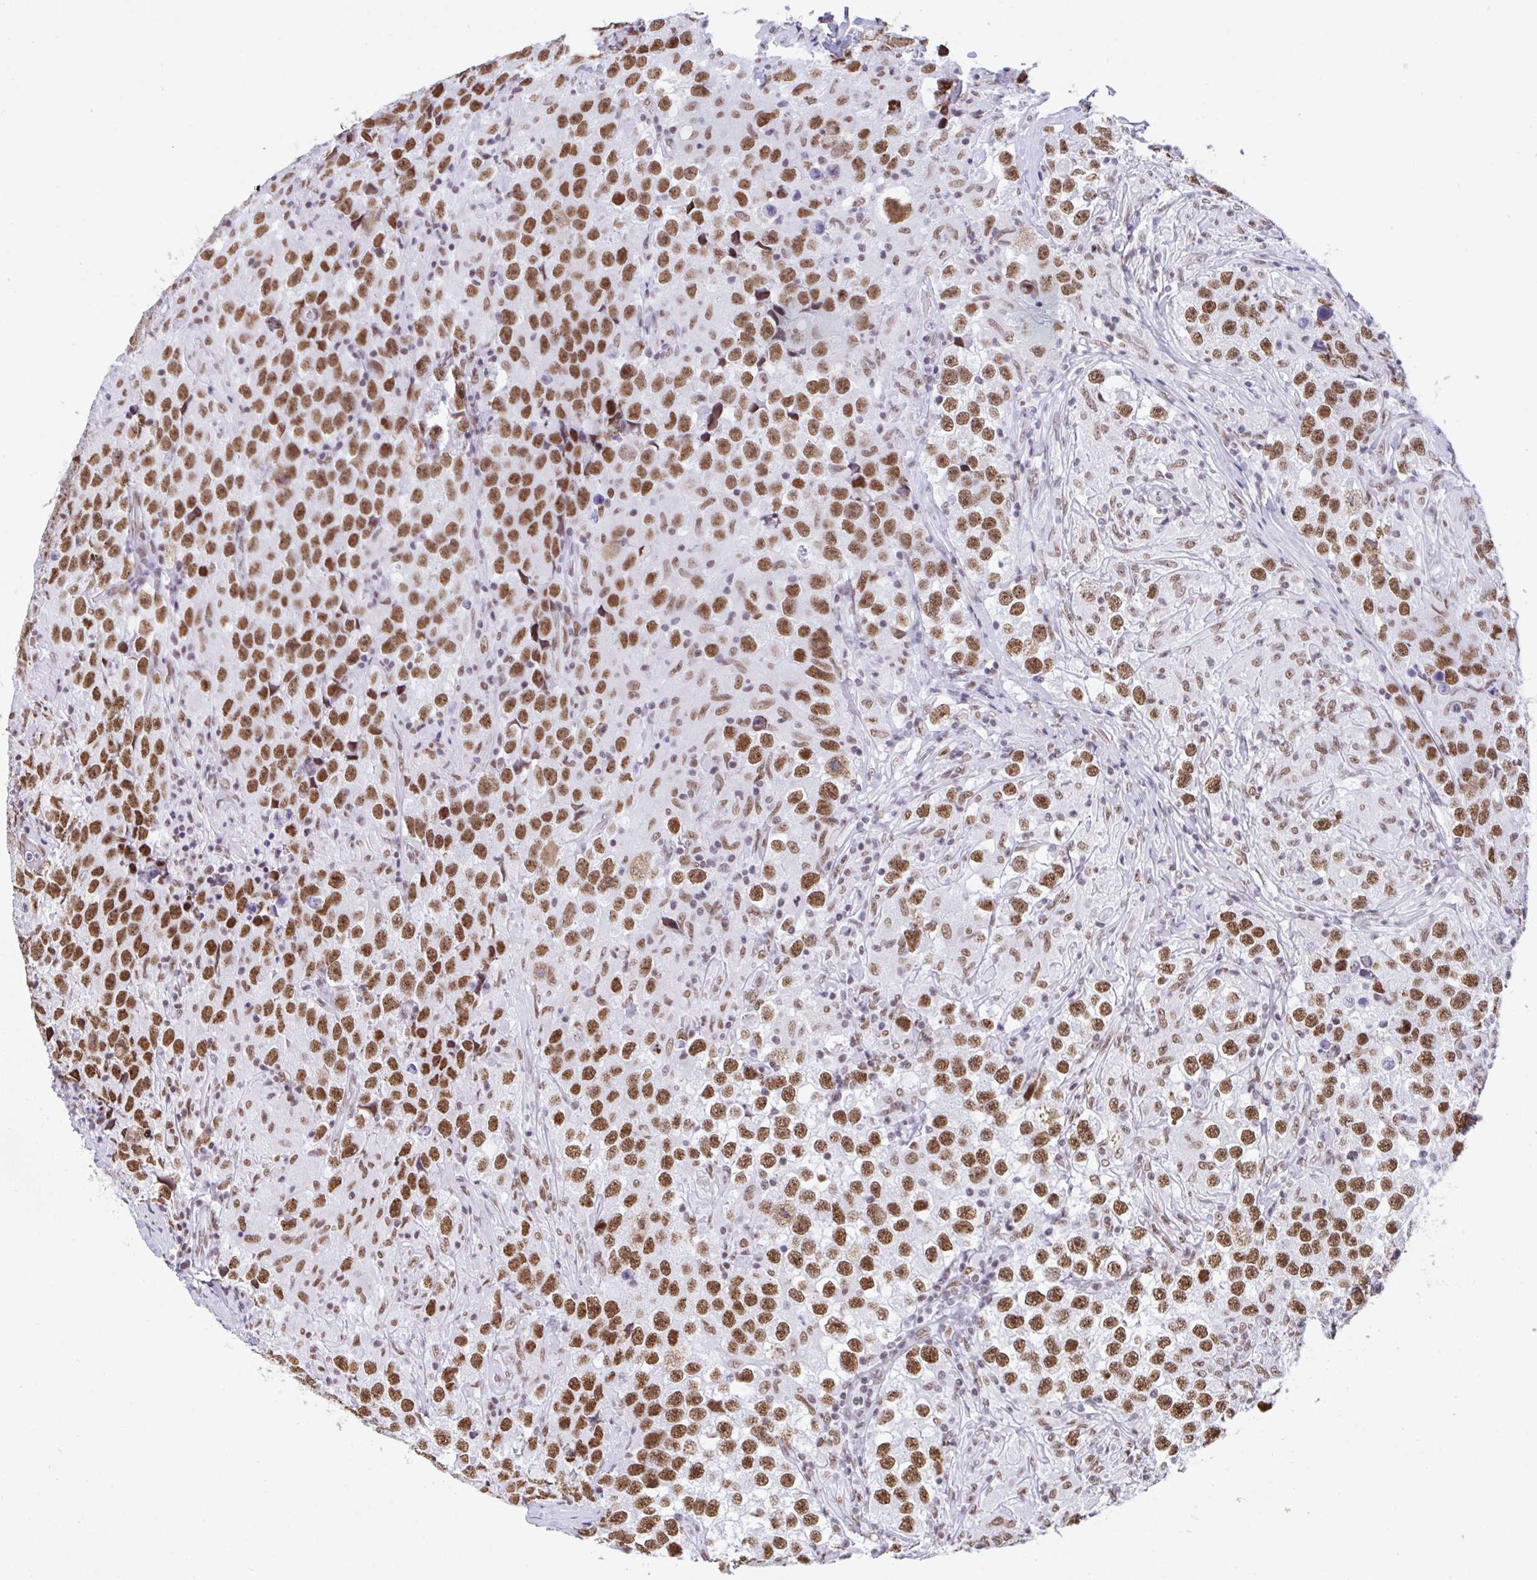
{"staining": {"intensity": "strong", "quantity": ">75%", "location": "nuclear"}, "tissue": "testis cancer", "cell_type": "Tumor cells", "image_type": "cancer", "snomed": [{"axis": "morphology", "description": "Seminoma, NOS"}, {"axis": "topography", "description": "Testis"}], "caption": "Brown immunohistochemical staining in human testis cancer displays strong nuclear expression in approximately >75% of tumor cells.", "gene": "DDX52", "patient": {"sex": "male", "age": 46}}